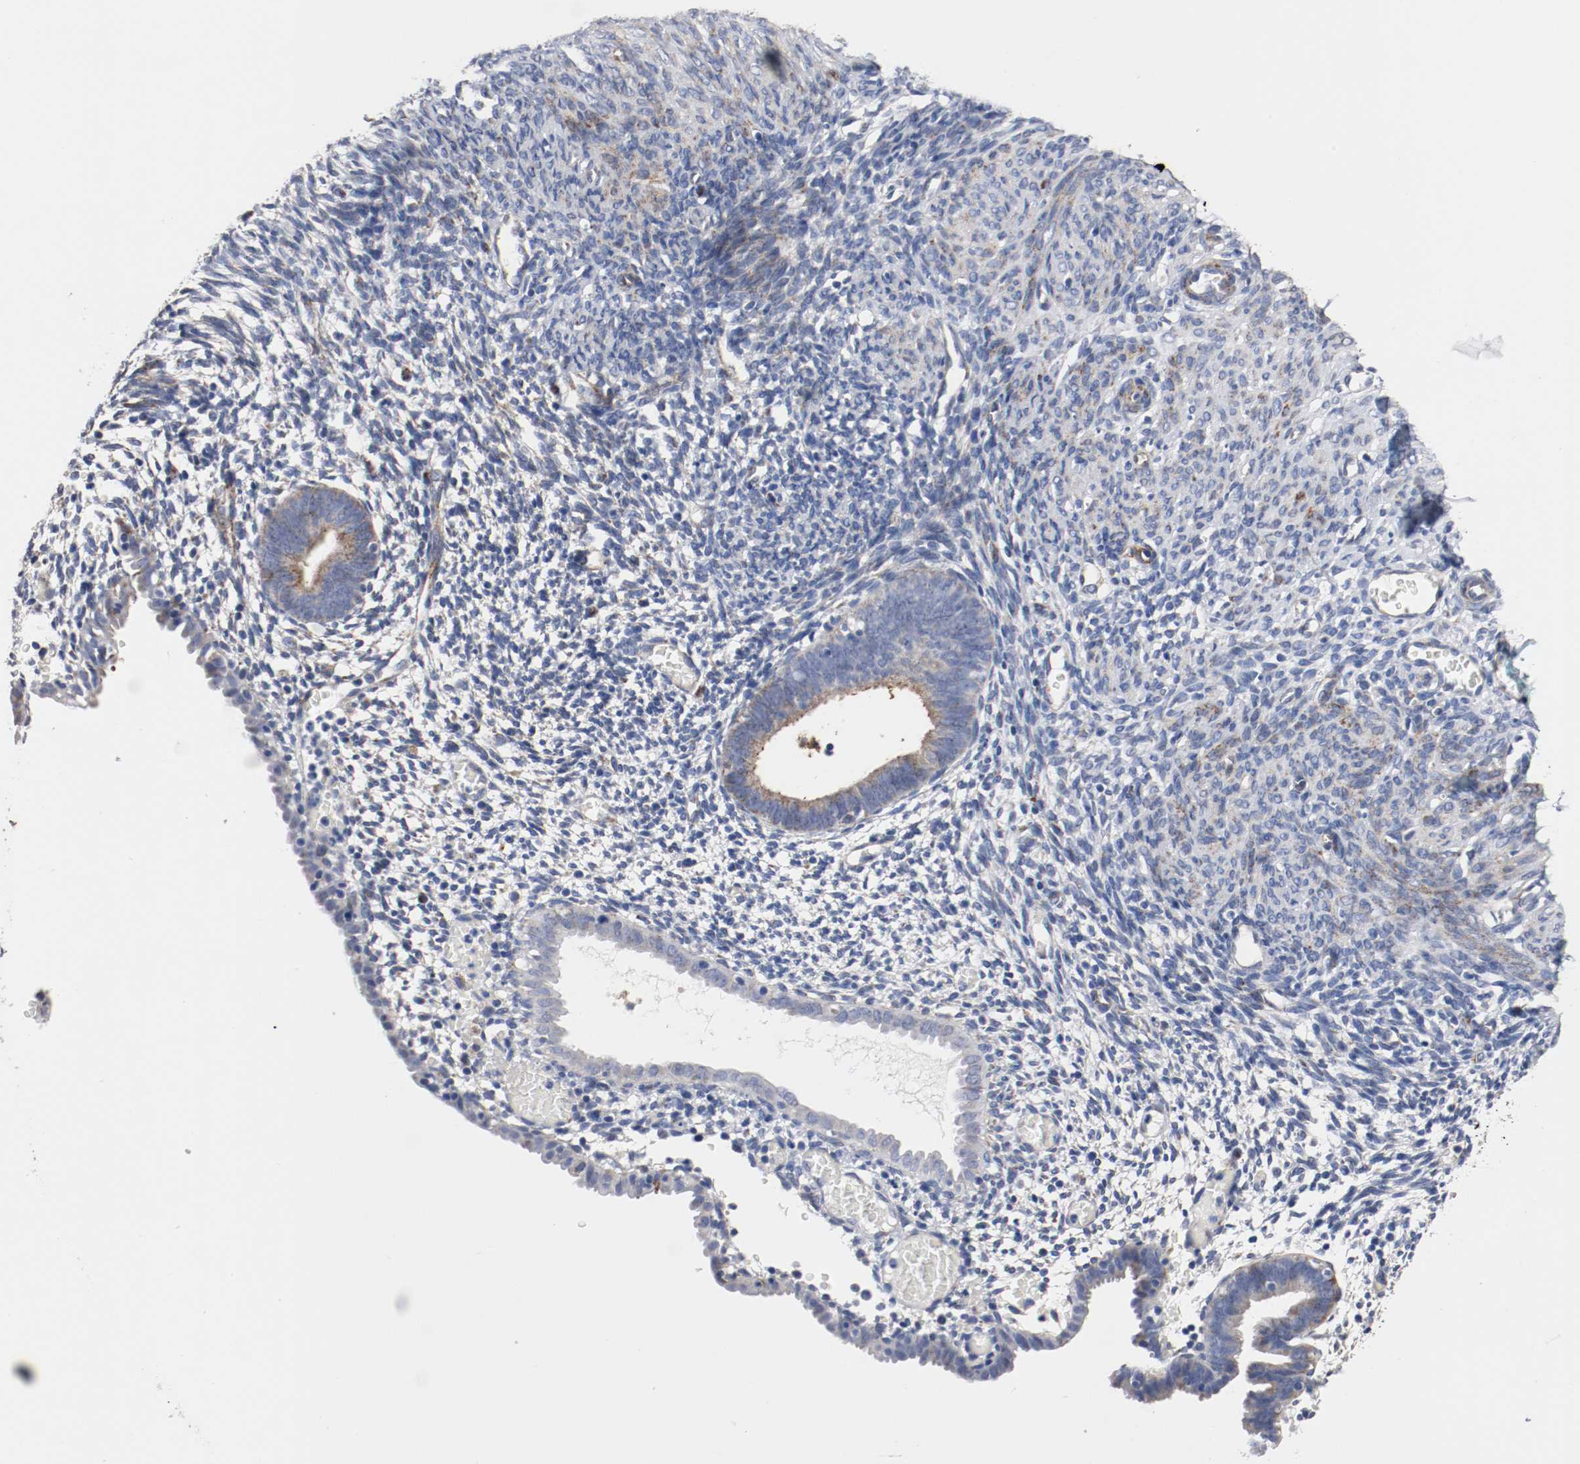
{"staining": {"intensity": "negative", "quantity": "none", "location": "none"}, "tissue": "endometrium", "cell_type": "Cells in endometrial stroma", "image_type": "normal", "snomed": [{"axis": "morphology", "description": "Normal tissue, NOS"}, {"axis": "morphology", "description": "Atrophy, NOS"}, {"axis": "topography", "description": "Uterus"}, {"axis": "topography", "description": "Endometrium"}], "caption": "DAB immunohistochemical staining of benign human endometrium displays no significant expression in cells in endometrial stroma.", "gene": "TUBD1", "patient": {"sex": "female", "age": 68}}